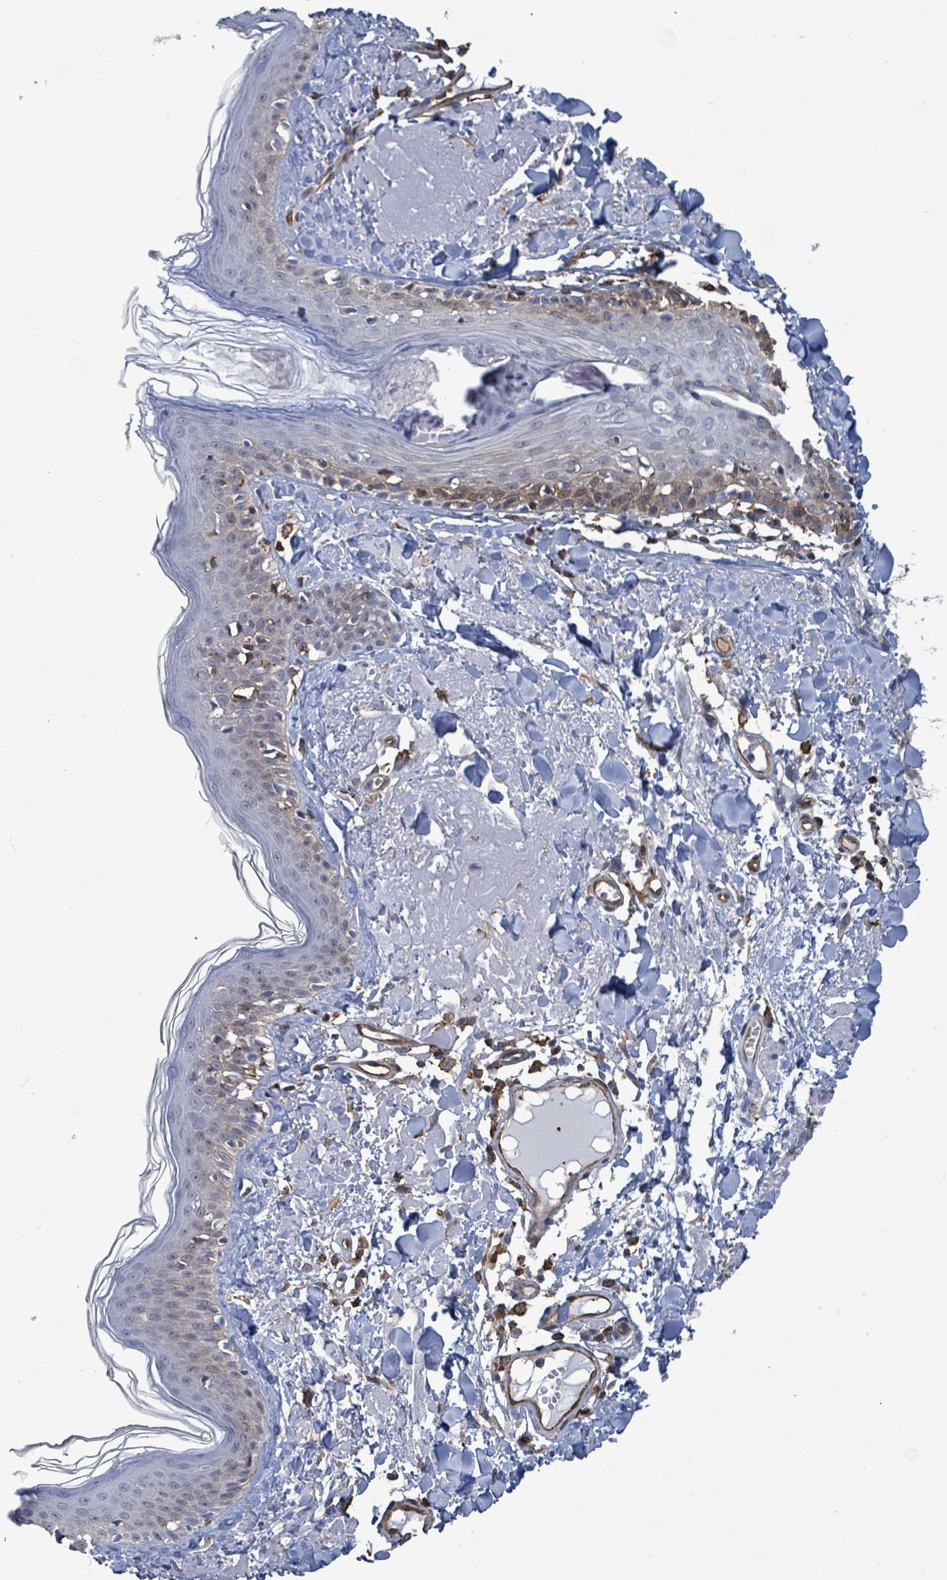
{"staining": {"intensity": "negative", "quantity": "none", "location": "none"}, "tissue": "skin", "cell_type": "Fibroblasts", "image_type": "normal", "snomed": [{"axis": "morphology", "description": "Normal tissue, NOS"}, {"axis": "morphology", "description": "Malignant melanoma, NOS"}, {"axis": "topography", "description": "Skin"}], "caption": "Immunohistochemistry (IHC) of unremarkable skin displays no expression in fibroblasts. The staining is performed using DAB (3,3'-diaminobenzidine) brown chromogen with nuclei counter-stained in using hematoxylin.", "gene": "PRKRIP1", "patient": {"sex": "male", "age": 80}}